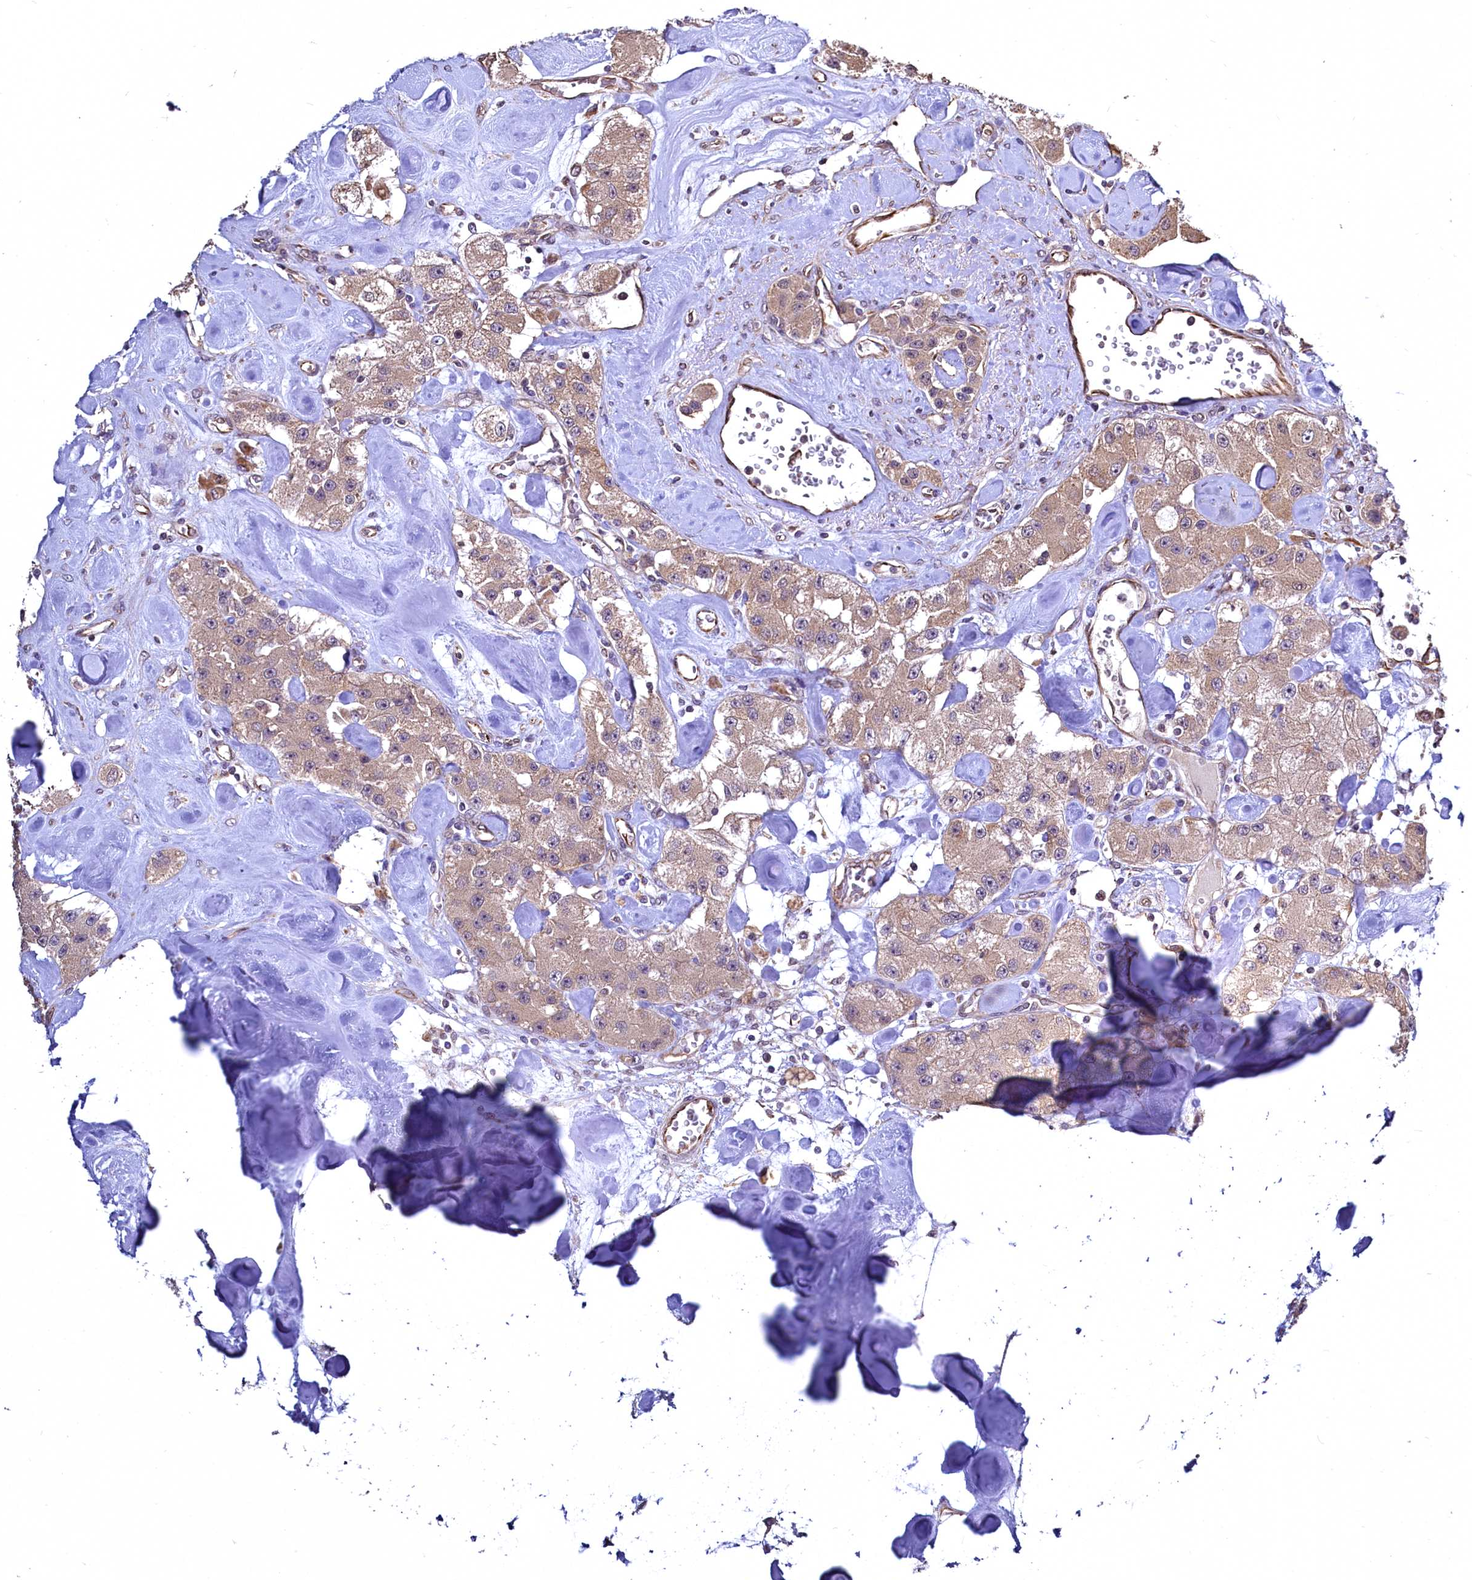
{"staining": {"intensity": "weak", "quantity": "<25%", "location": "cytoplasmic/membranous"}, "tissue": "carcinoid", "cell_type": "Tumor cells", "image_type": "cancer", "snomed": [{"axis": "morphology", "description": "Carcinoid, malignant, NOS"}, {"axis": "topography", "description": "Pancreas"}], "caption": "IHC of carcinoid displays no positivity in tumor cells.", "gene": "TBCEL", "patient": {"sex": "male", "age": 41}}